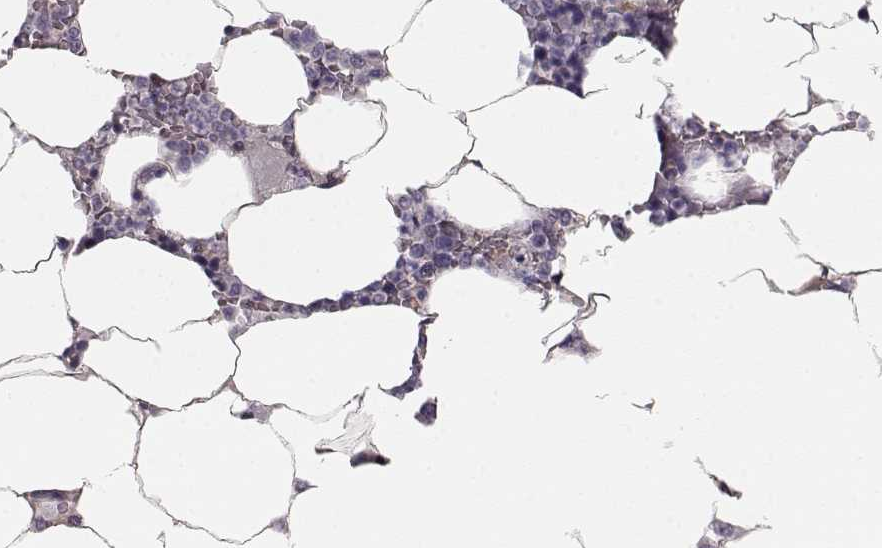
{"staining": {"intensity": "negative", "quantity": "none", "location": "none"}, "tissue": "bone marrow", "cell_type": "Hematopoietic cells", "image_type": "normal", "snomed": [{"axis": "morphology", "description": "Normal tissue, NOS"}, {"axis": "topography", "description": "Bone marrow"}], "caption": "Photomicrograph shows no significant protein positivity in hematopoietic cells of benign bone marrow. (DAB immunohistochemistry, high magnification).", "gene": "GPR50", "patient": {"sex": "male", "age": 63}}